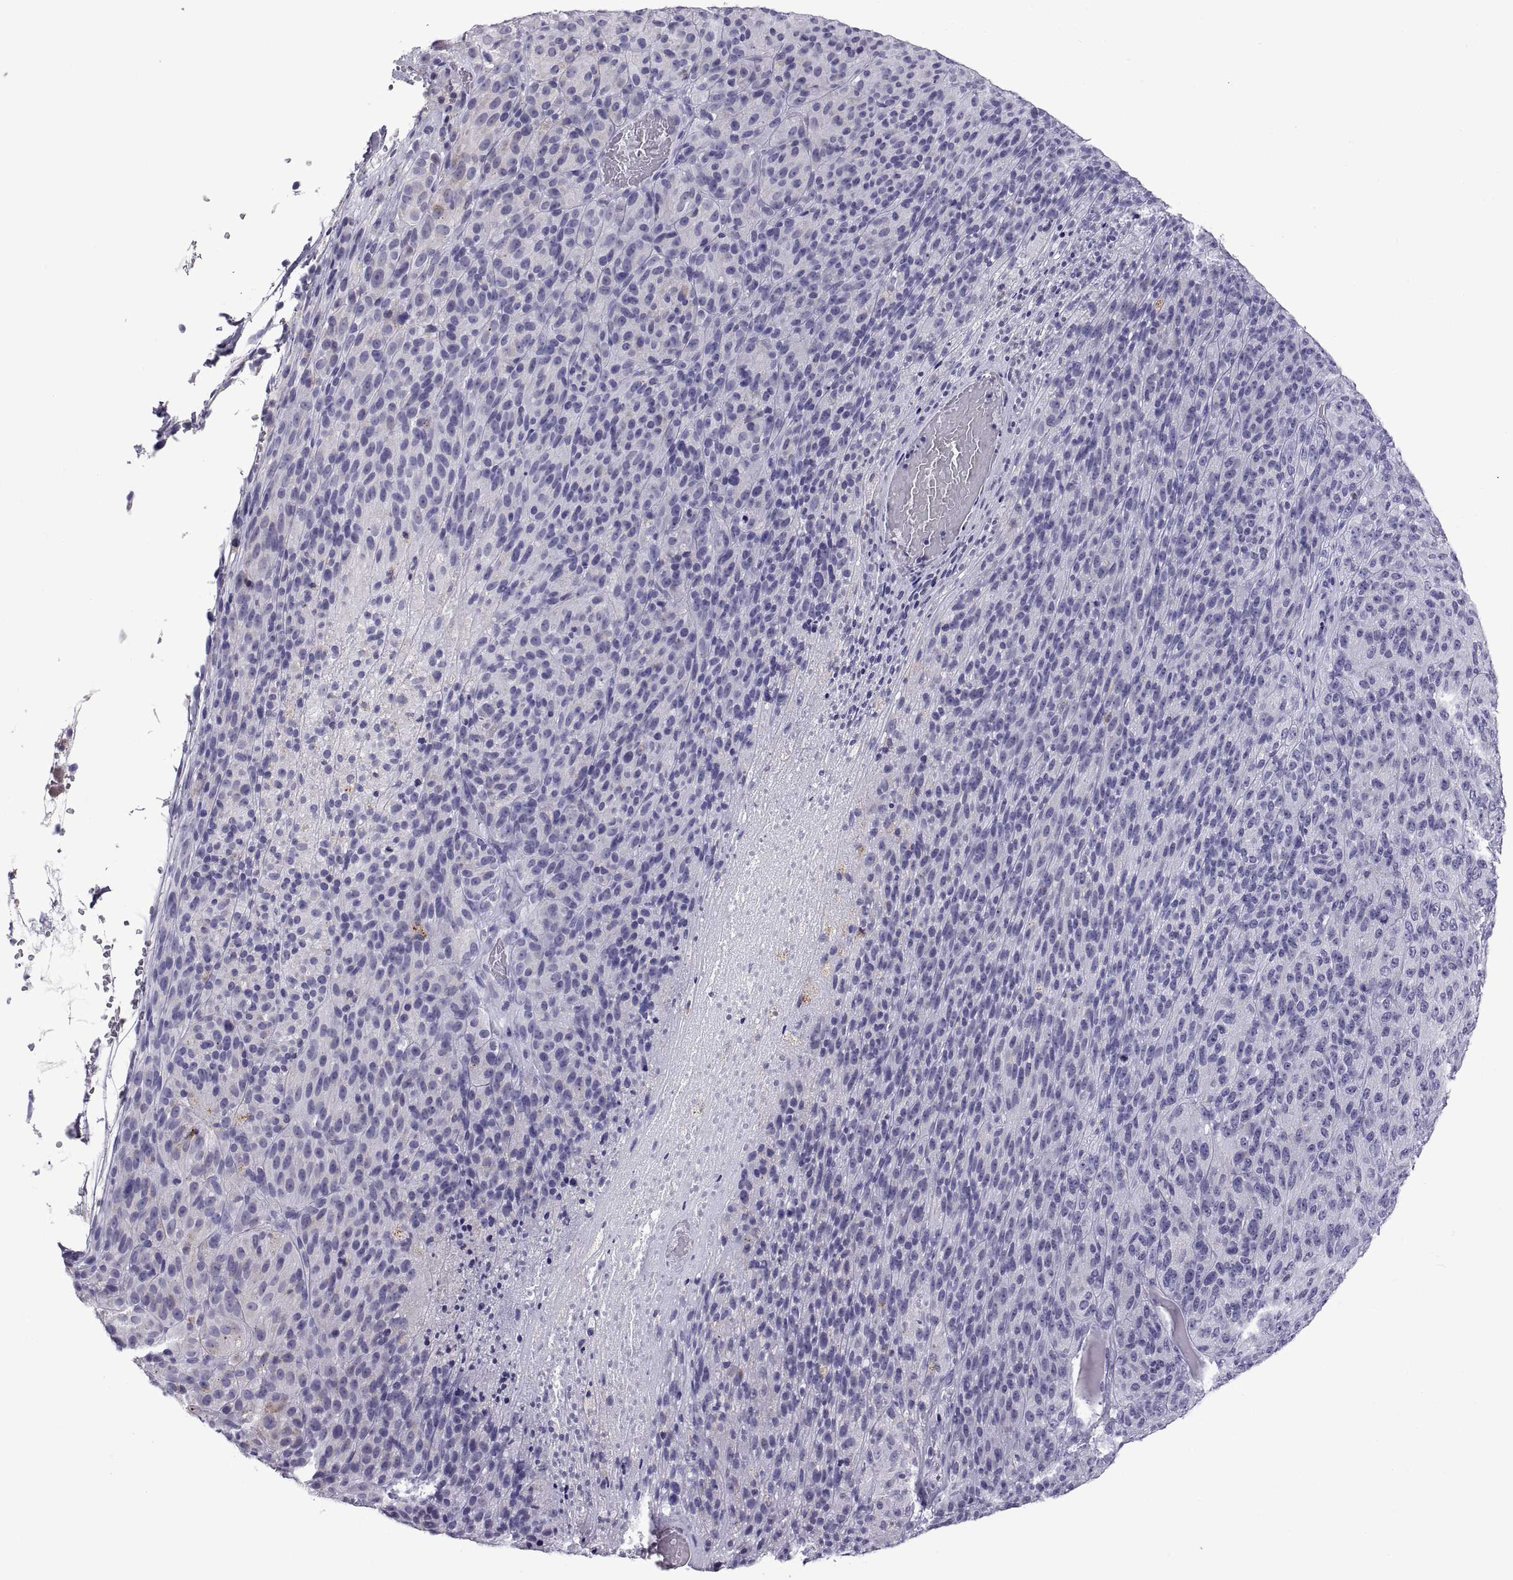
{"staining": {"intensity": "negative", "quantity": "none", "location": "none"}, "tissue": "melanoma", "cell_type": "Tumor cells", "image_type": "cancer", "snomed": [{"axis": "morphology", "description": "Malignant melanoma, Metastatic site"}, {"axis": "topography", "description": "Brain"}], "caption": "High power microscopy image of an IHC micrograph of malignant melanoma (metastatic site), revealing no significant positivity in tumor cells. The staining was performed using DAB to visualize the protein expression in brown, while the nuclei were stained in blue with hematoxylin (Magnification: 20x).", "gene": "RGS19", "patient": {"sex": "female", "age": 56}}